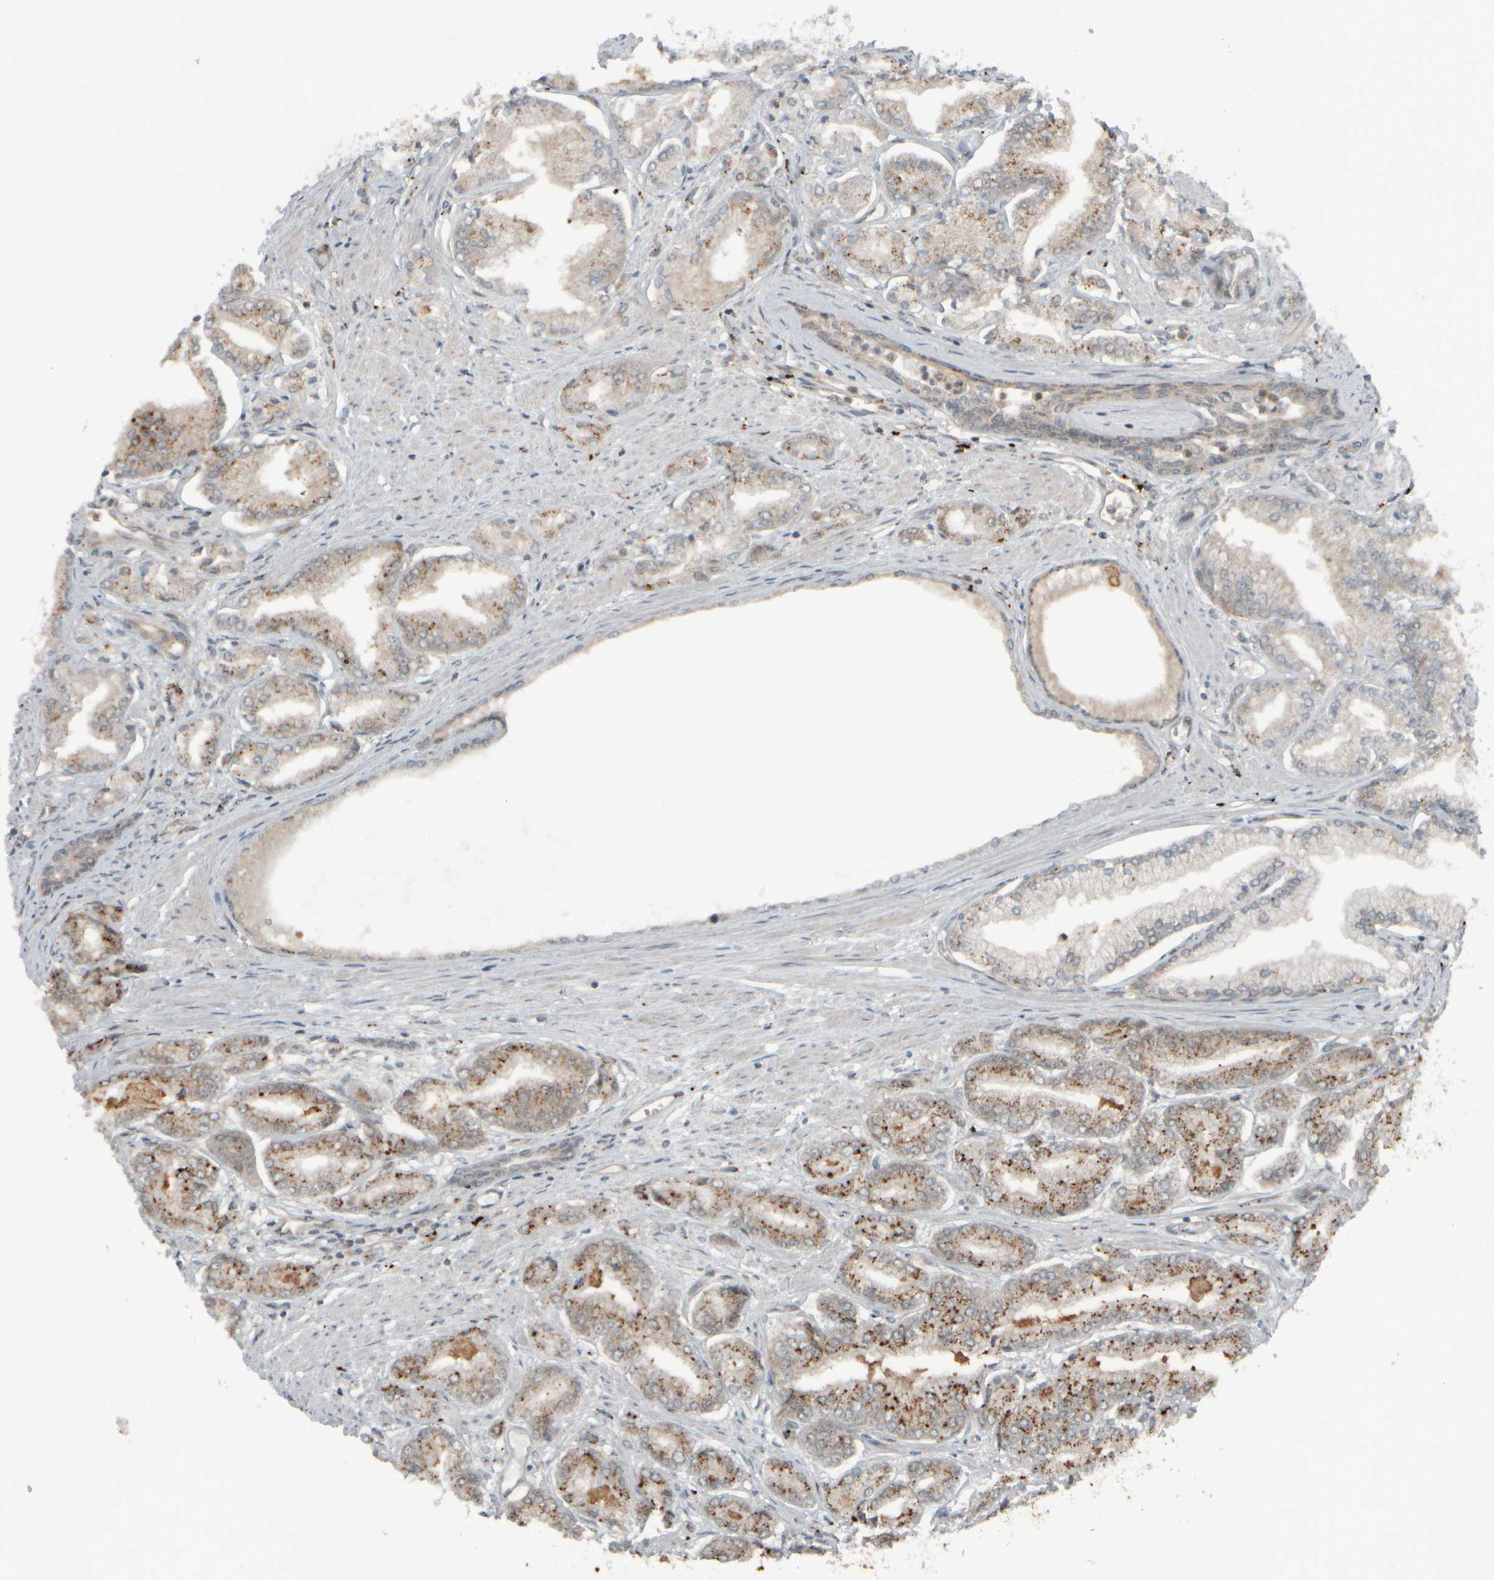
{"staining": {"intensity": "moderate", "quantity": ">75%", "location": "cytoplasmic/membranous"}, "tissue": "prostate cancer", "cell_type": "Tumor cells", "image_type": "cancer", "snomed": [{"axis": "morphology", "description": "Adenocarcinoma, Low grade"}, {"axis": "topography", "description": "Prostate"}], "caption": "Prostate cancer (adenocarcinoma (low-grade)) stained for a protein exhibits moderate cytoplasmic/membranous positivity in tumor cells.", "gene": "GIGYF1", "patient": {"sex": "male", "age": 52}}